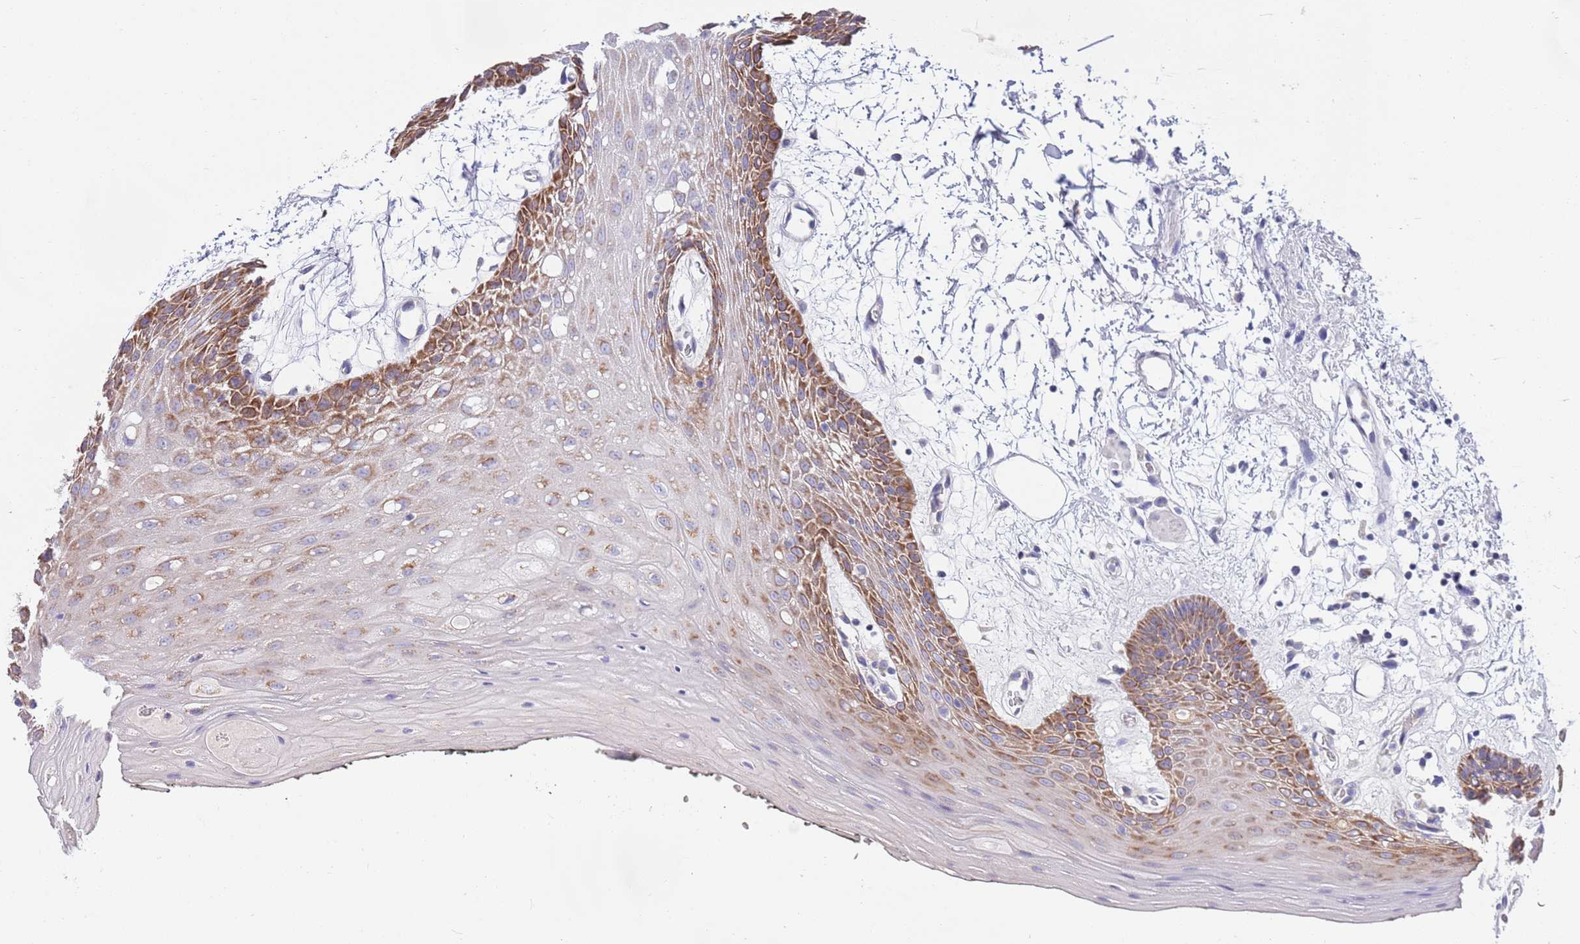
{"staining": {"intensity": "moderate", "quantity": "25%-75%", "location": "cytoplasmic/membranous"}, "tissue": "oral mucosa", "cell_type": "Squamous epithelial cells", "image_type": "normal", "snomed": [{"axis": "morphology", "description": "Normal tissue, NOS"}, {"axis": "topography", "description": "Oral tissue"}, {"axis": "topography", "description": "Tounge, NOS"}], "caption": "Oral mucosa stained with DAB IHC exhibits medium levels of moderate cytoplasmic/membranous expression in about 25%-75% of squamous epithelial cells. The staining was performed using DAB, with brown indicating positive protein expression. Nuclei are stained blue with hematoxylin.", "gene": "EMC8", "patient": {"sex": "female", "age": 59}}